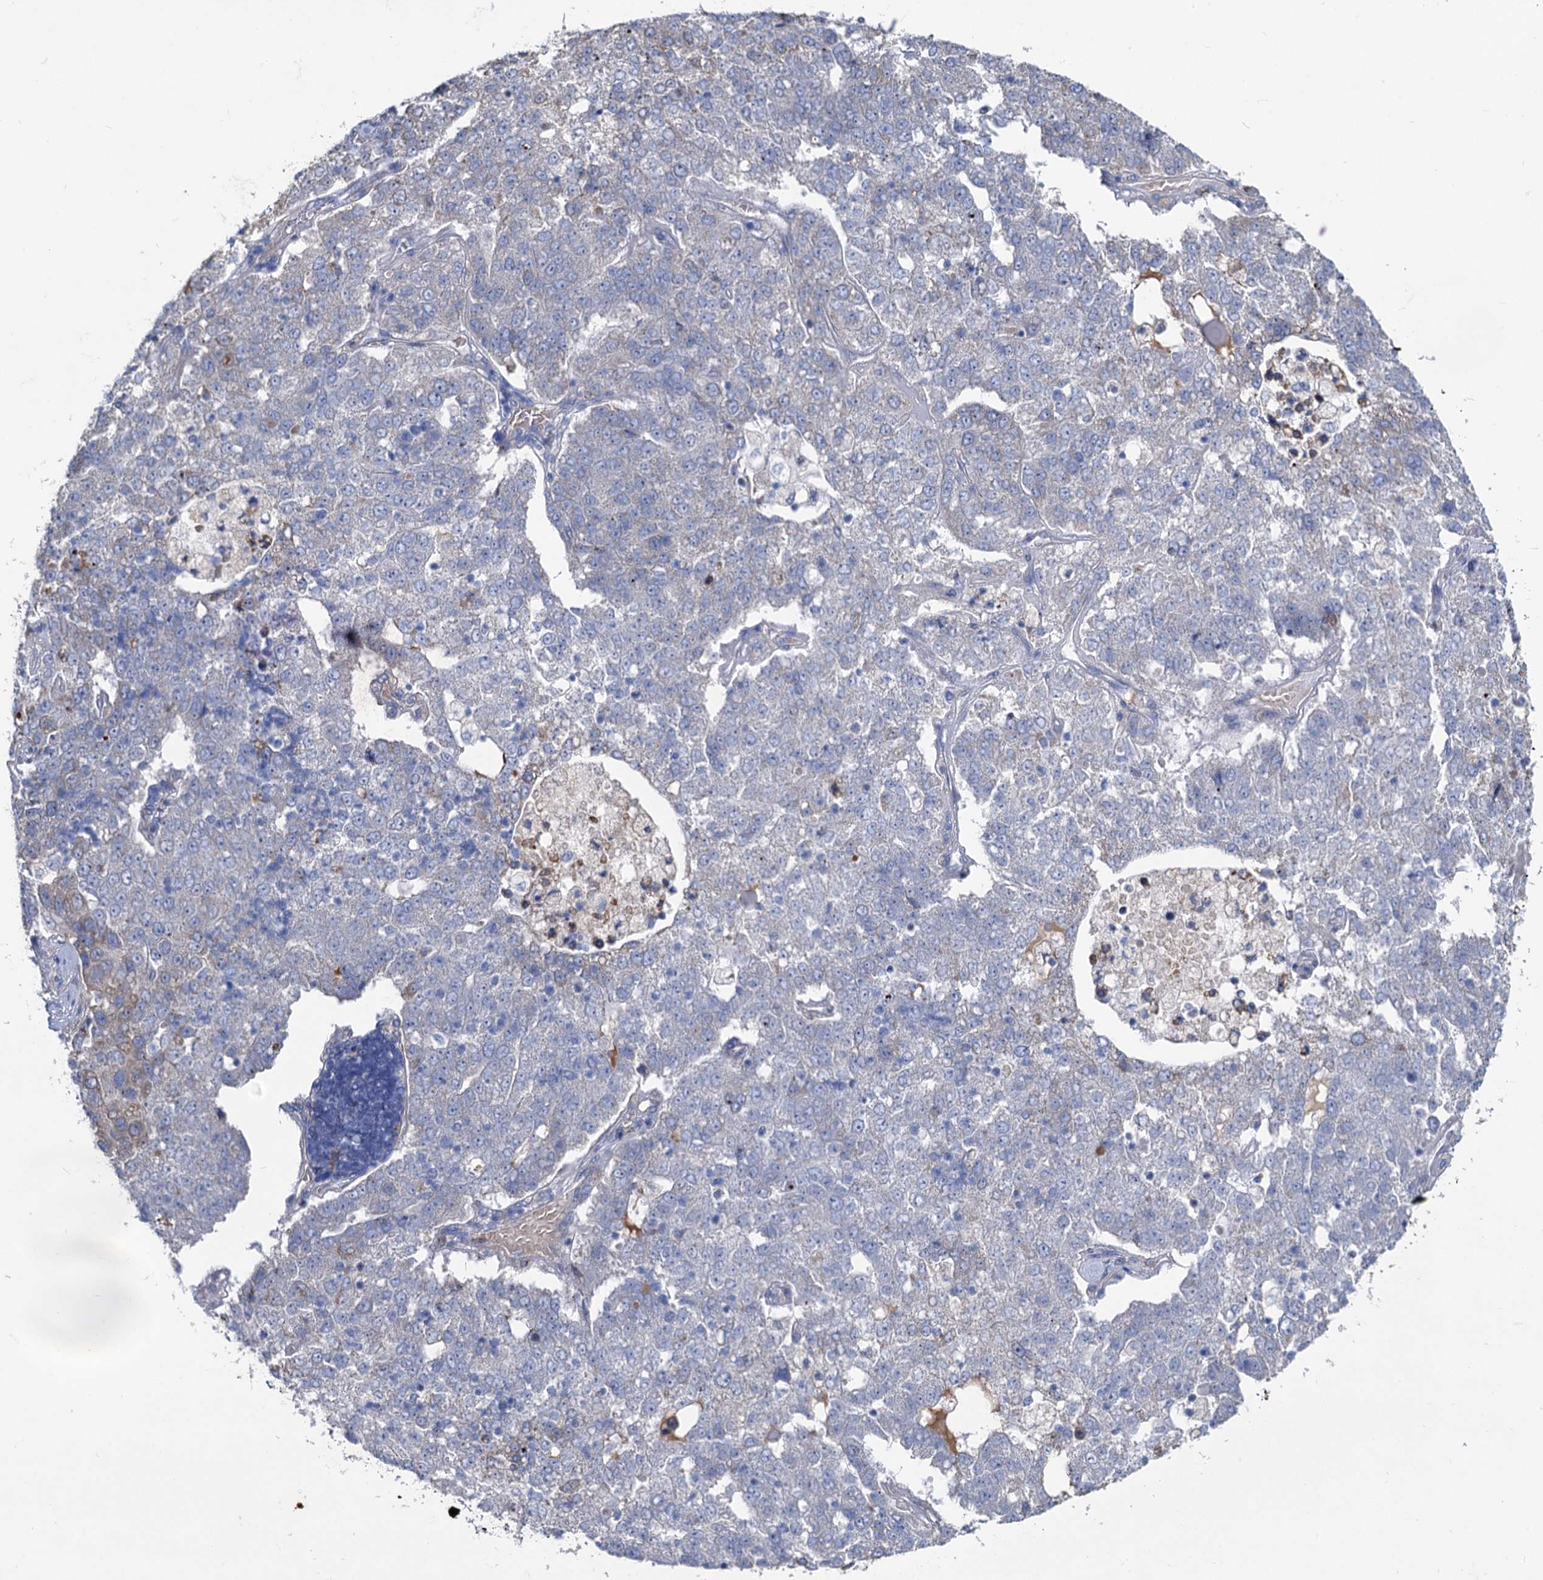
{"staining": {"intensity": "negative", "quantity": "none", "location": "none"}, "tissue": "pancreatic cancer", "cell_type": "Tumor cells", "image_type": "cancer", "snomed": [{"axis": "morphology", "description": "Adenocarcinoma, NOS"}, {"axis": "topography", "description": "Pancreas"}], "caption": "Immunohistochemistry image of neoplastic tissue: human pancreatic cancer (adenocarcinoma) stained with DAB (3,3'-diaminobenzidine) displays no significant protein staining in tumor cells. (DAB immunohistochemistry with hematoxylin counter stain).", "gene": "PRSS35", "patient": {"sex": "female", "age": 61}}